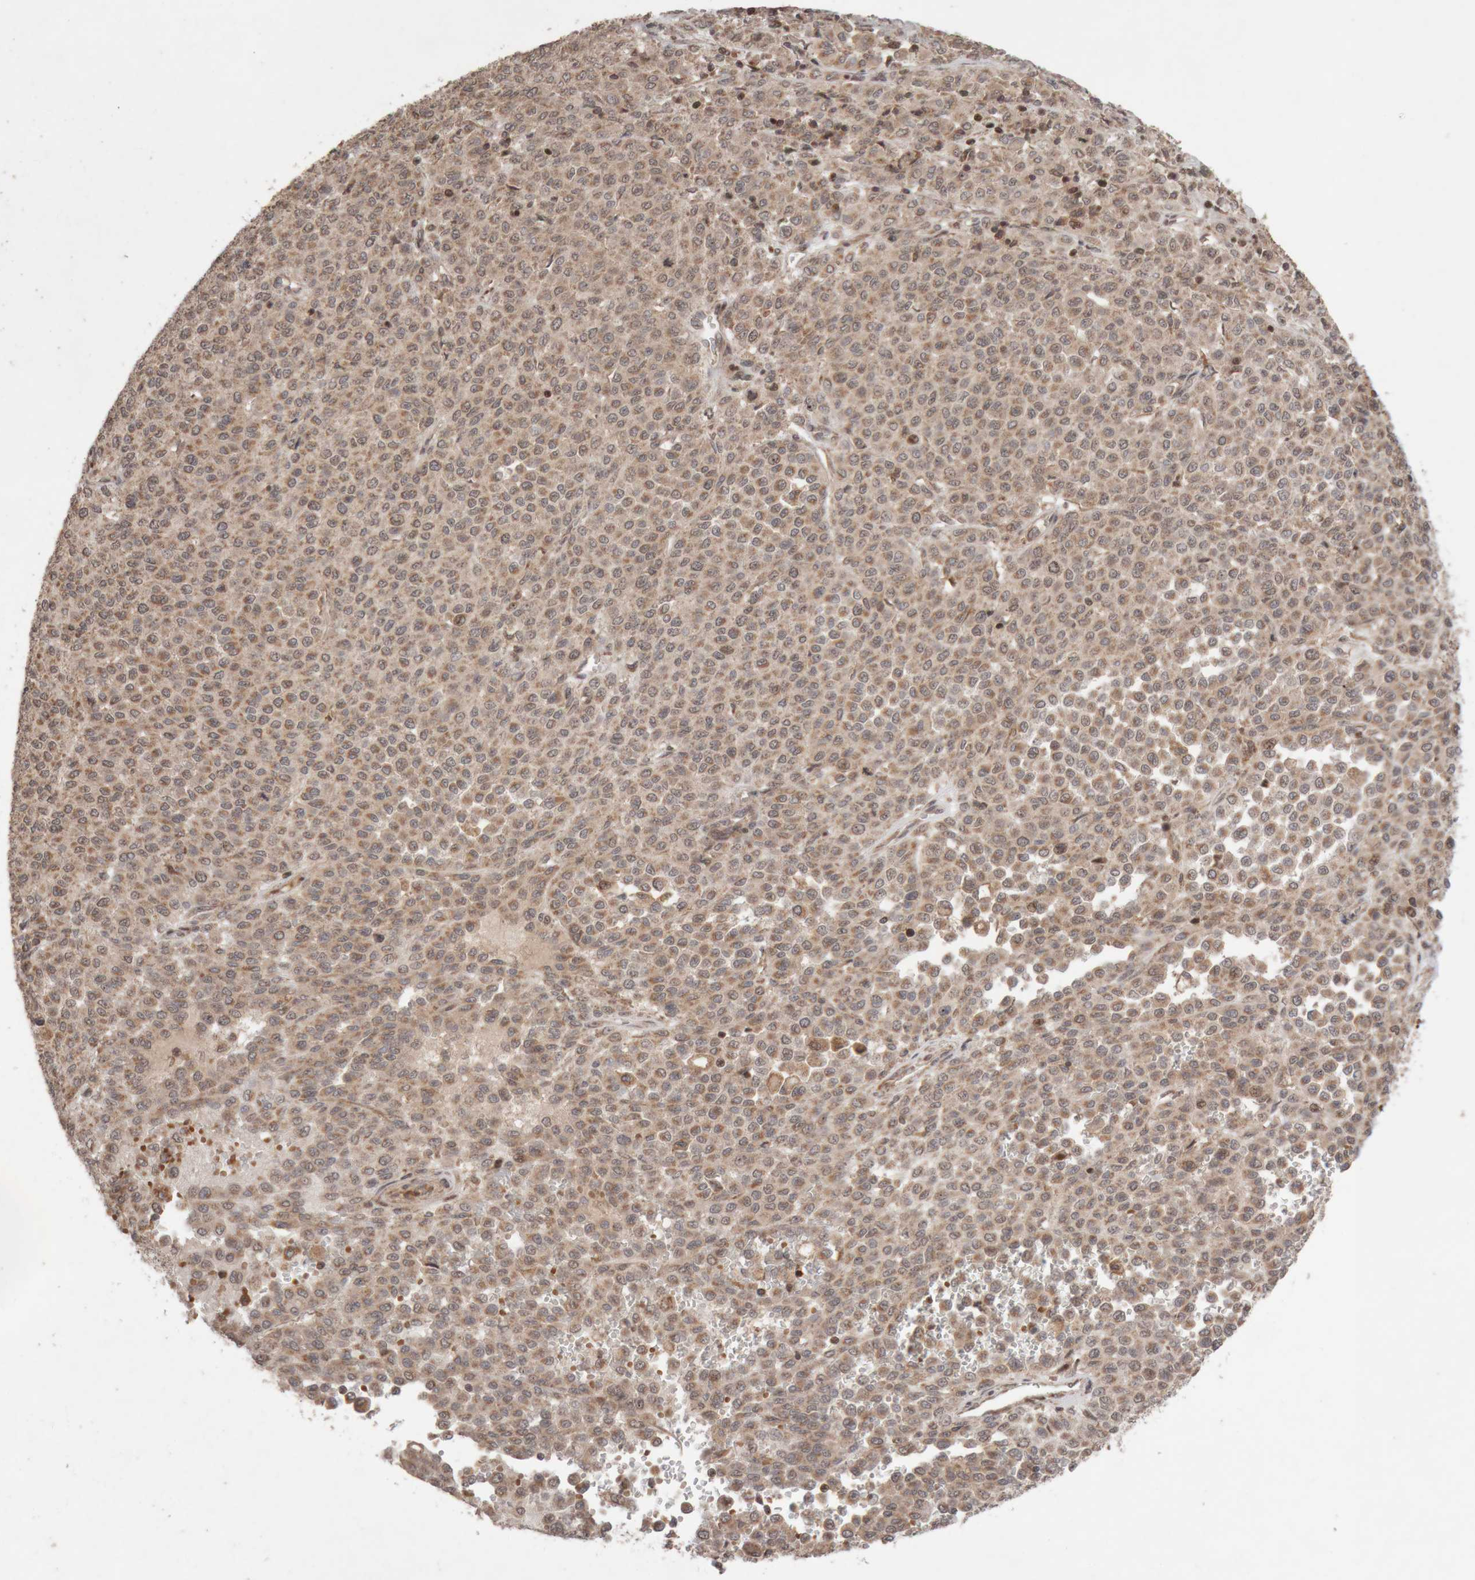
{"staining": {"intensity": "weak", "quantity": ">75%", "location": "cytoplasmic/membranous"}, "tissue": "melanoma", "cell_type": "Tumor cells", "image_type": "cancer", "snomed": [{"axis": "morphology", "description": "Malignant melanoma, Metastatic site"}, {"axis": "topography", "description": "Pancreas"}], "caption": "Immunohistochemical staining of human malignant melanoma (metastatic site) reveals low levels of weak cytoplasmic/membranous staining in about >75% of tumor cells. (brown staining indicates protein expression, while blue staining denotes nuclei).", "gene": "KIF21B", "patient": {"sex": "female", "age": 30}}